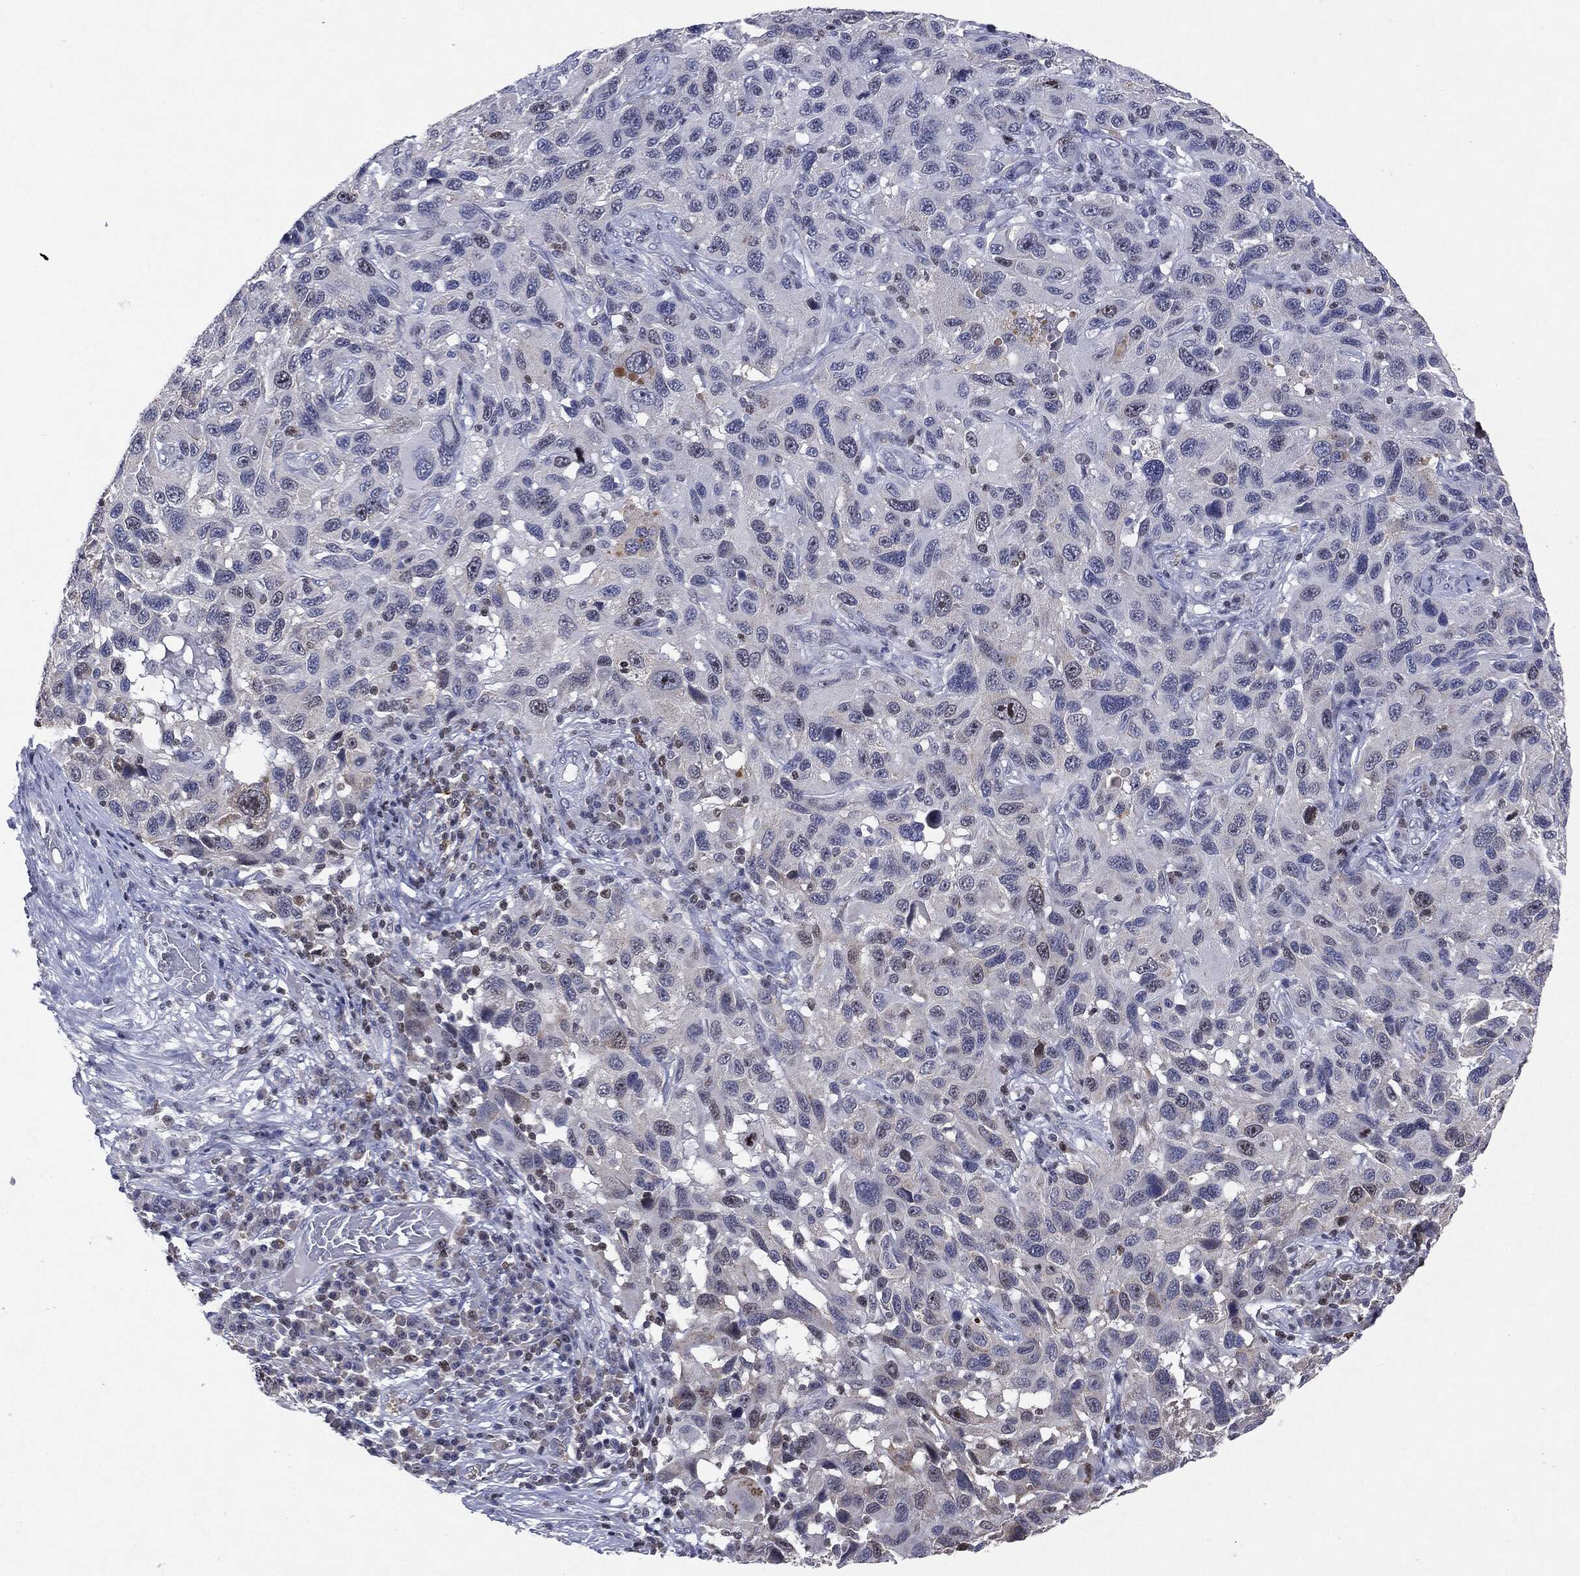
{"staining": {"intensity": "negative", "quantity": "none", "location": "none"}, "tissue": "melanoma", "cell_type": "Tumor cells", "image_type": "cancer", "snomed": [{"axis": "morphology", "description": "Malignant melanoma, NOS"}, {"axis": "topography", "description": "Skin"}], "caption": "High magnification brightfield microscopy of melanoma stained with DAB (3,3'-diaminobenzidine) (brown) and counterstained with hematoxylin (blue): tumor cells show no significant staining. (Stains: DAB (3,3'-diaminobenzidine) IHC with hematoxylin counter stain, Microscopy: brightfield microscopy at high magnification).", "gene": "KIF2C", "patient": {"sex": "male", "age": 53}}